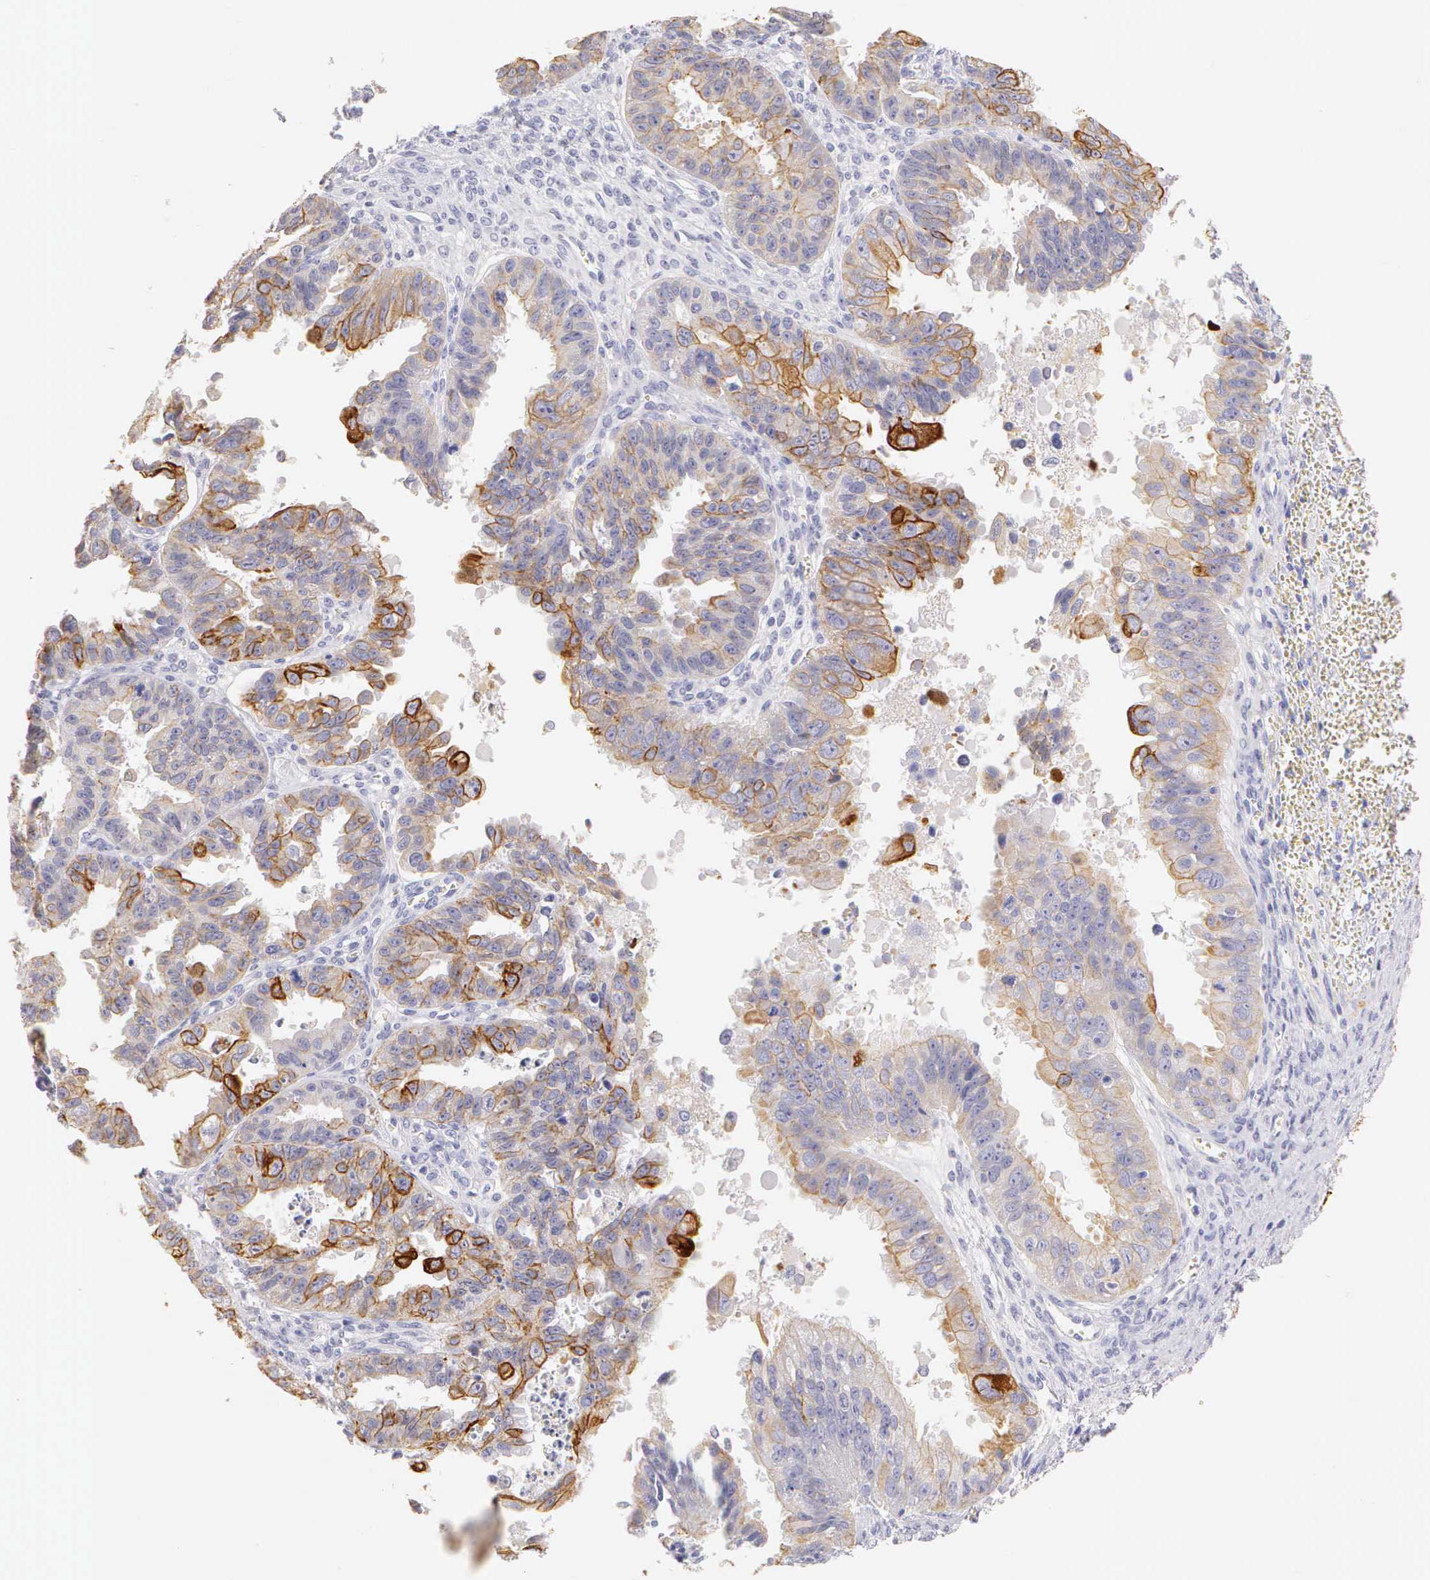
{"staining": {"intensity": "moderate", "quantity": "25%-75%", "location": "cytoplasmic/membranous"}, "tissue": "ovarian cancer", "cell_type": "Tumor cells", "image_type": "cancer", "snomed": [{"axis": "morphology", "description": "Carcinoma, endometroid"}, {"axis": "topography", "description": "Ovary"}], "caption": "Moderate cytoplasmic/membranous positivity is seen in about 25%-75% of tumor cells in endometroid carcinoma (ovarian).", "gene": "KRT17", "patient": {"sex": "female", "age": 85}}